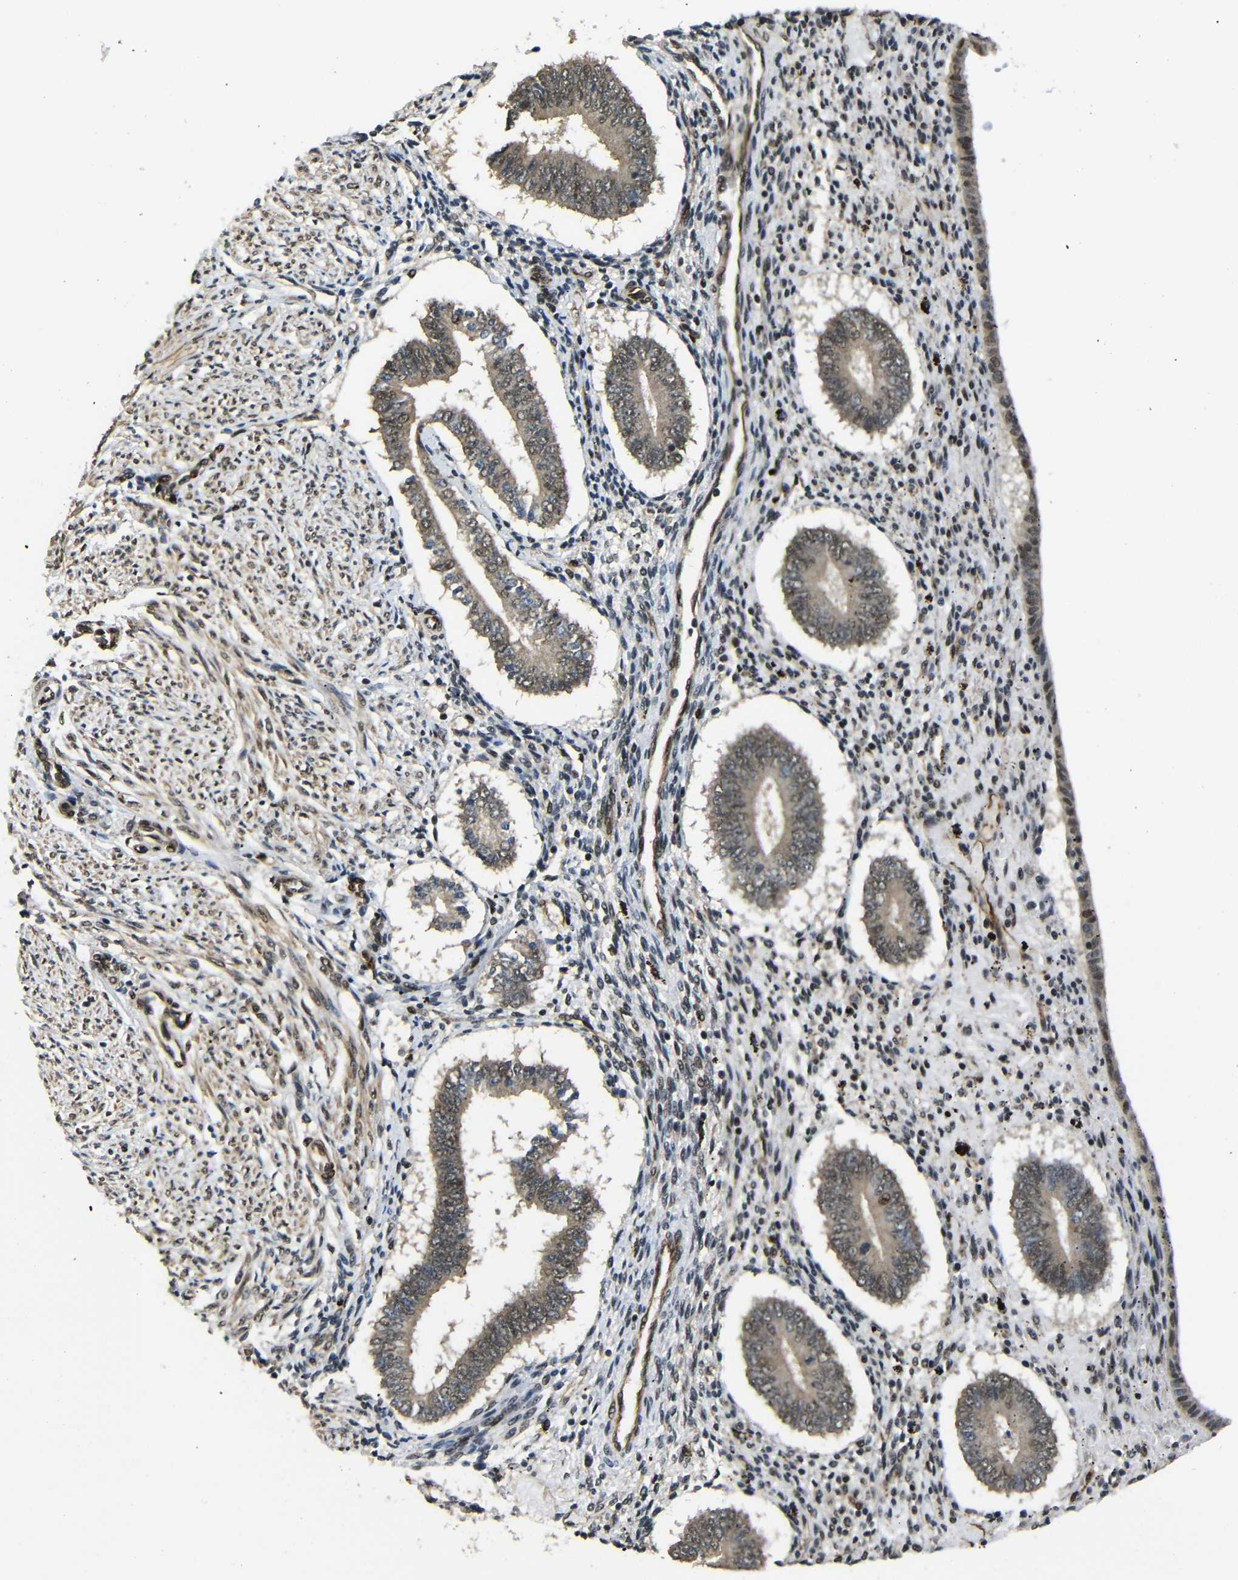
{"staining": {"intensity": "moderate", "quantity": ">75%", "location": "cytoplasmic/membranous,nuclear"}, "tissue": "endometrium", "cell_type": "Cells in endometrial stroma", "image_type": "normal", "snomed": [{"axis": "morphology", "description": "Normal tissue, NOS"}, {"axis": "topography", "description": "Endometrium"}], "caption": "IHC (DAB) staining of unremarkable human endometrium demonstrates moderate cytoplasmic/membranous,nuclear protein expression in approximately >75% of cells in endometrial stroma. The staining is performed using DAB brown chromogen to label protein expression. The nuclei are counter-stained blue using hematoxylin.", "gene": "TBX2", "patient": {"sex": "female", "age": 42}}